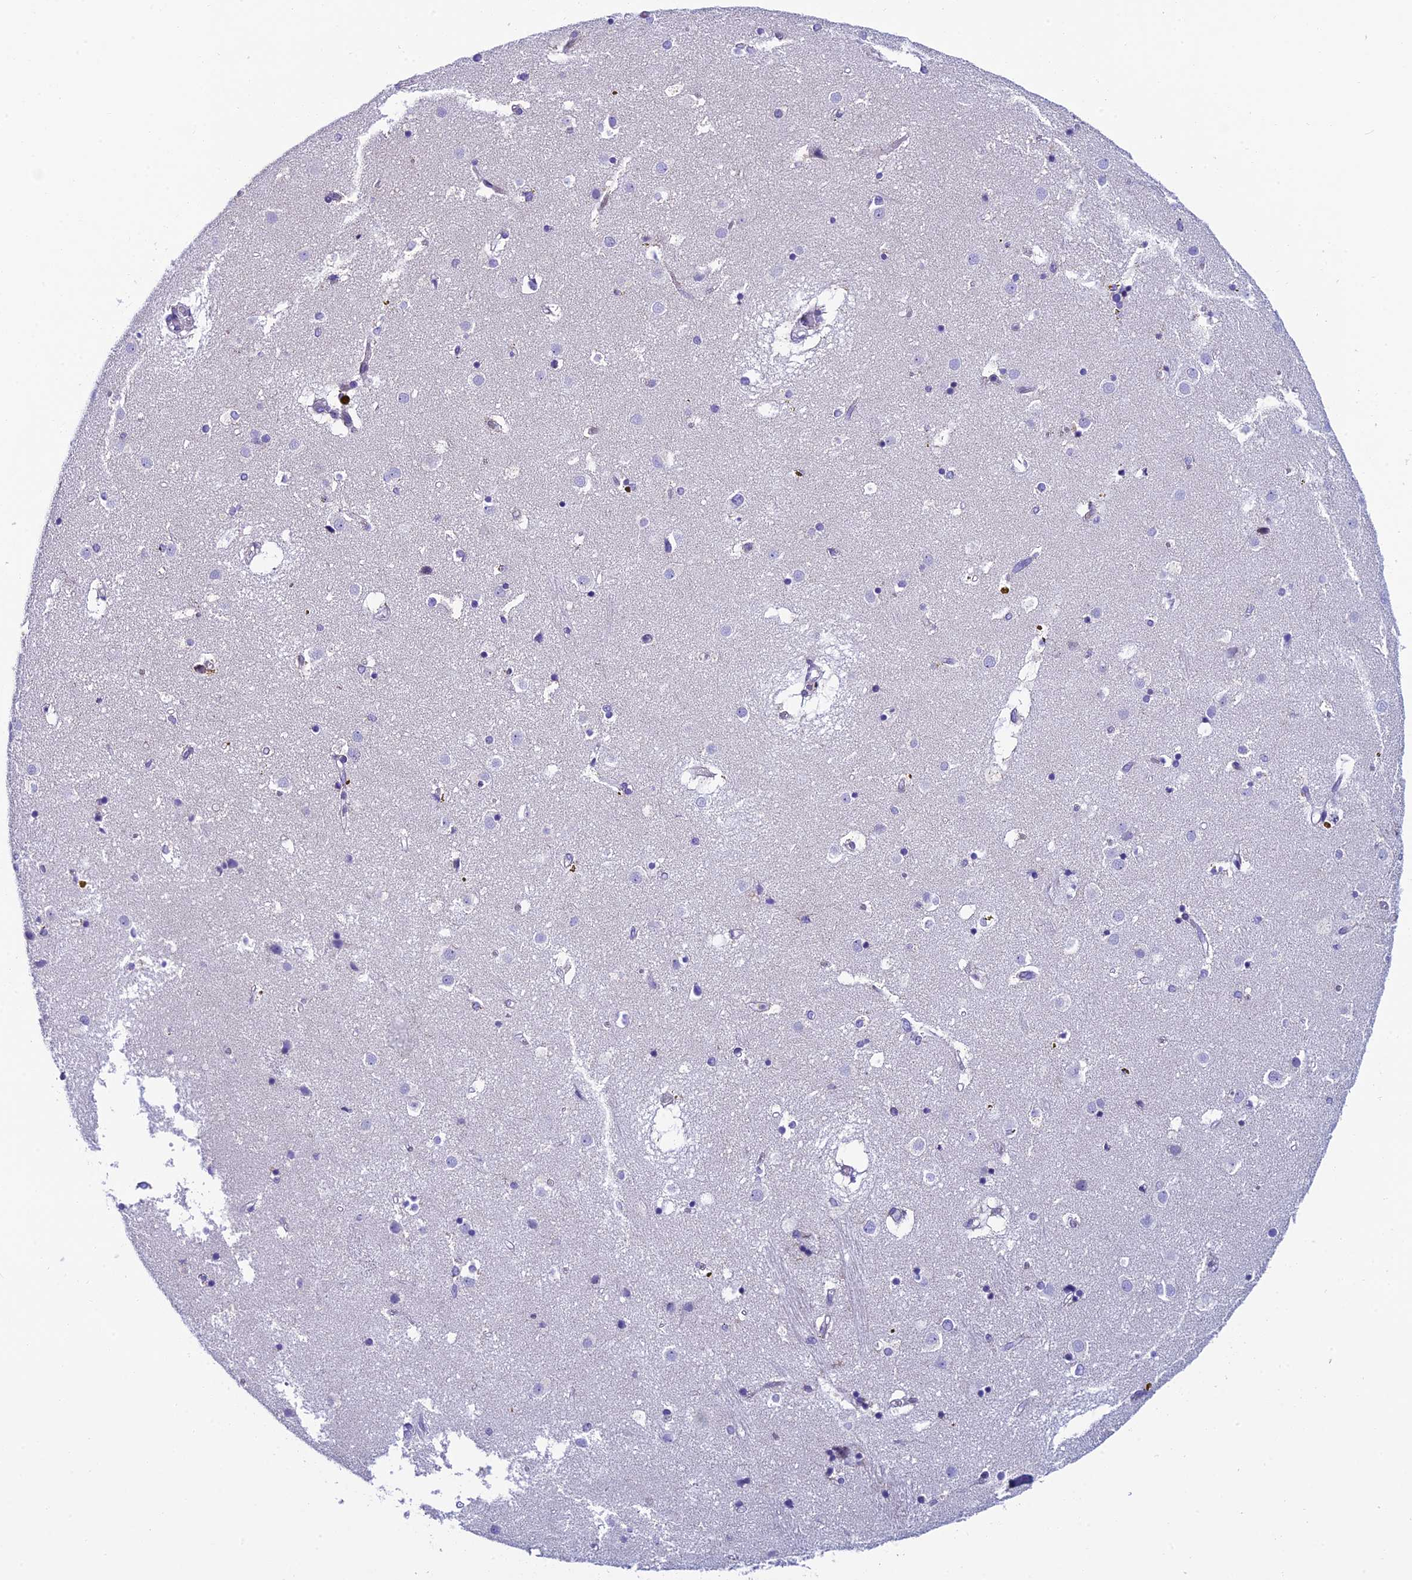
{"staining": {"intensity": "negative", "quantity": "none", "location": "none"}, "tissue": "caudate", "cell_type": "Glial cells", "image_type": "normal", "snomed": [{"axis": "morphology", "description": "Normal tissue, NOS"}, {"axis": "topography", "description": "Lateral ventricle wall"}], "caption": "This is a histopathology image of IHC staining of normal caudate, which shows no positivity in glial cells.", "gene": "REEP4", "patient": {"sex": "male", "age": 70}}